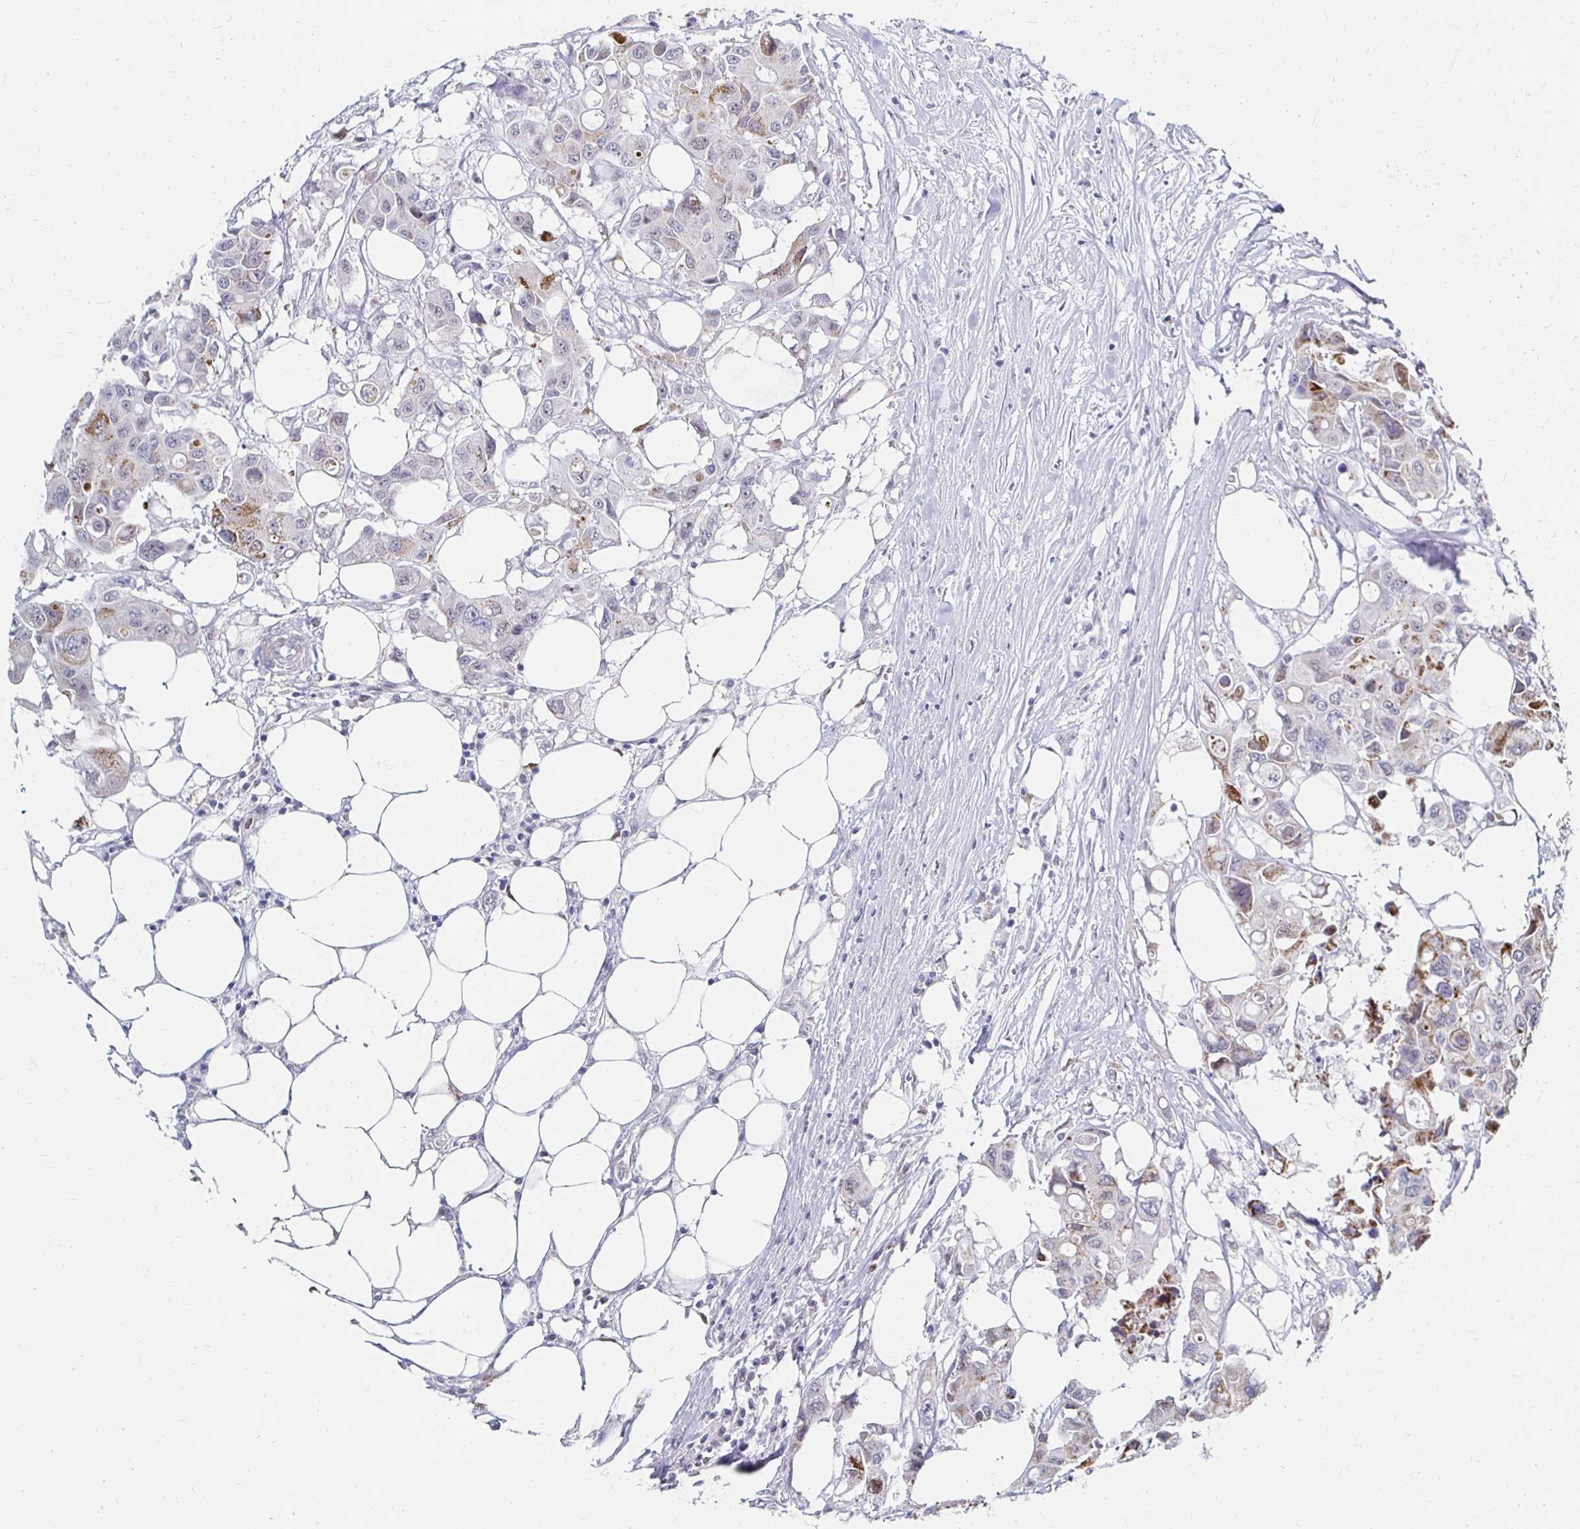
{"staining": {"intensity": "moderate", "quantity": "<25%", "location": "cytoplasmic/membranous"}, "tissue": "colorectal cancer", "cell_type": "Tumor cells", "image_type": "cancer", "snomed": [{"axis": "morphology", "description": "Adenocarcinoma, NOS"}, {"axis": "topography", "description": "Colon"}], "caption": "There is low levels of moderate cytoplasmic/membranous expression in tumor cells of colorectal cancer, as demonstrated by immunohistochemical staining (brown color).", "gene": "NOCT", "patient": {"sex": "male", "age": 77}}